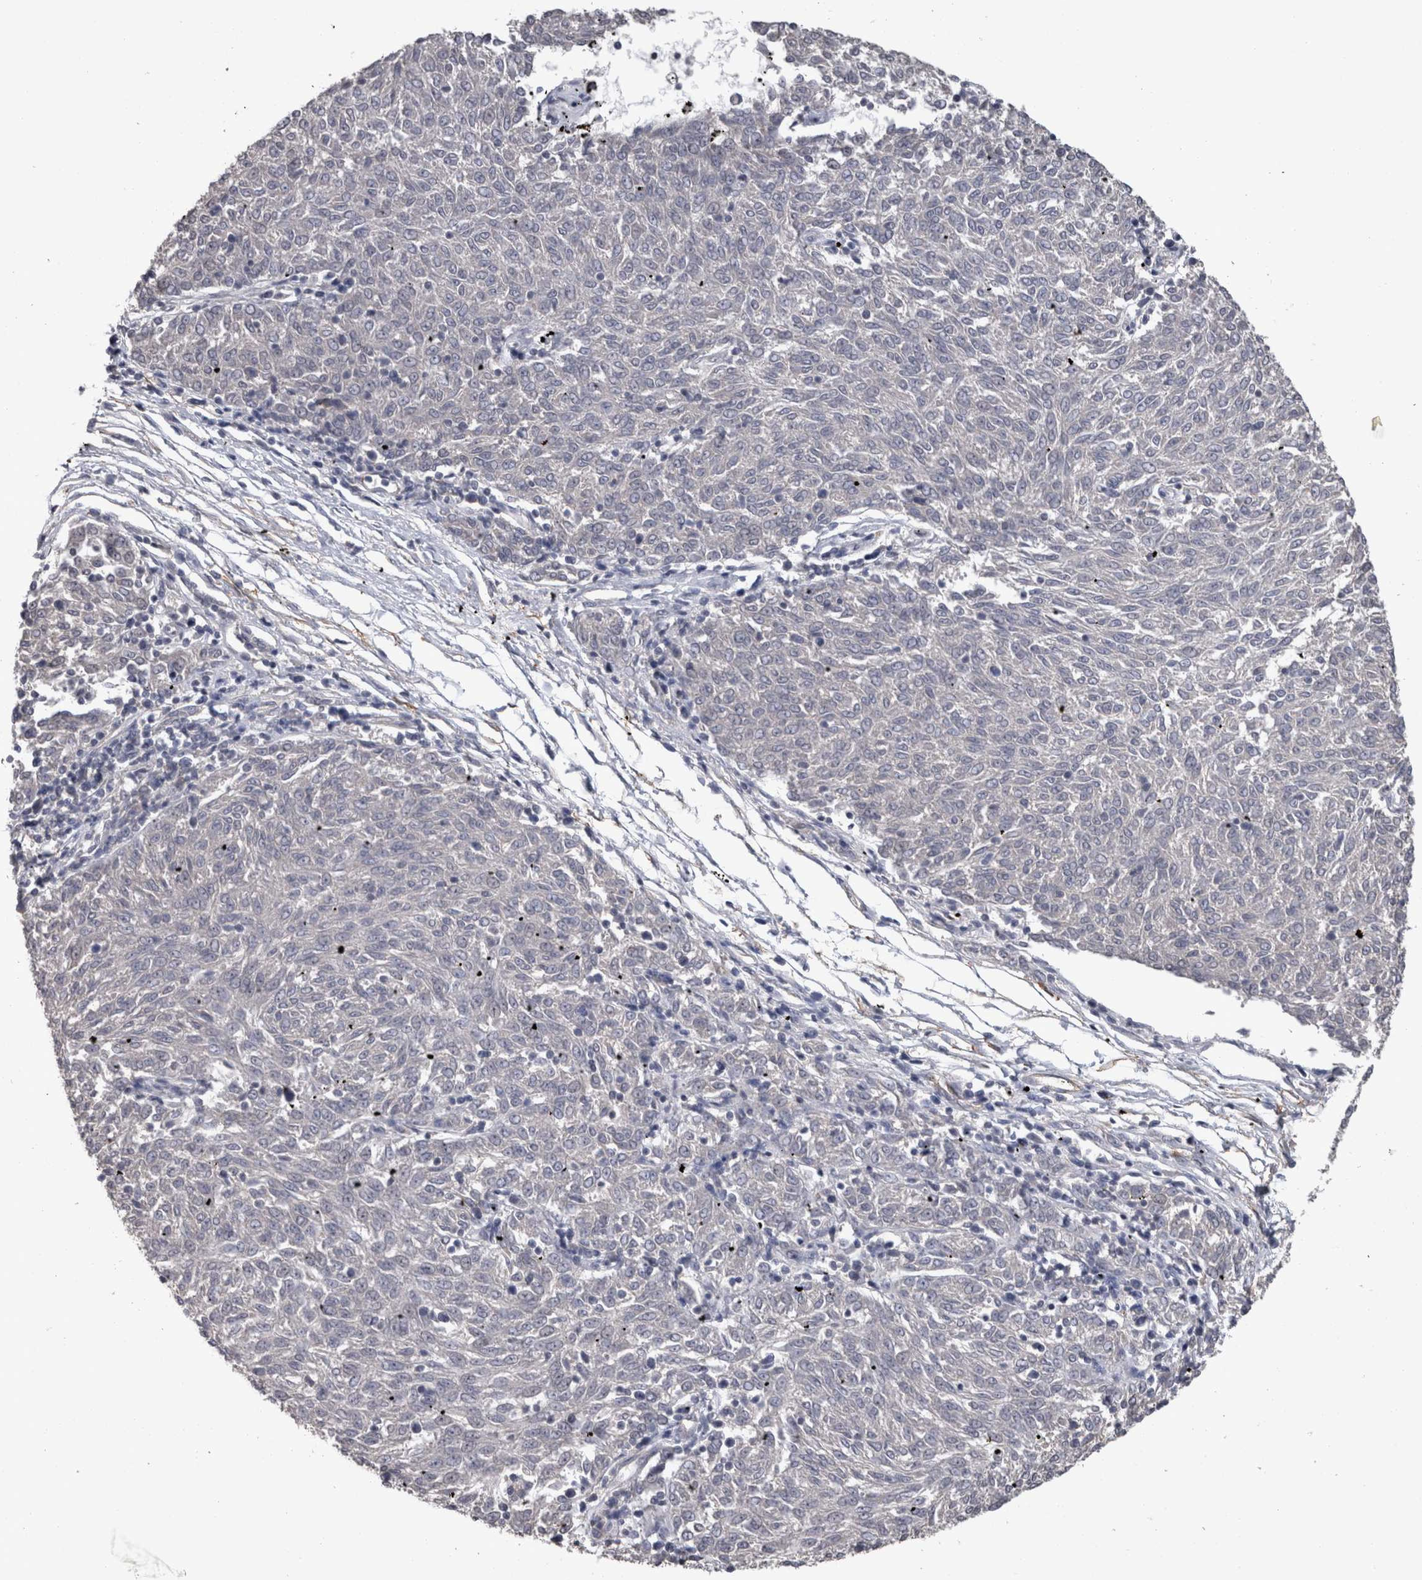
{"staining": {"intensity": "negative", "quantity": "none", "location": "none"}, "tissue": "melanoma", "cell_type": "Tumor cells", "image_type": "cancer", "snomed": [{"axis": "morphology", "description": "Malignant melanoma, NOS"}, {"axis": "topography", "description": "Skin"}], "caption": "IHC image of neoplastic tissue: melanoma stained with DAB exhibits no significant protein staining in tumor cells.", "gene": "DDX6", "patient": {"sex": "female", "age": 72}}